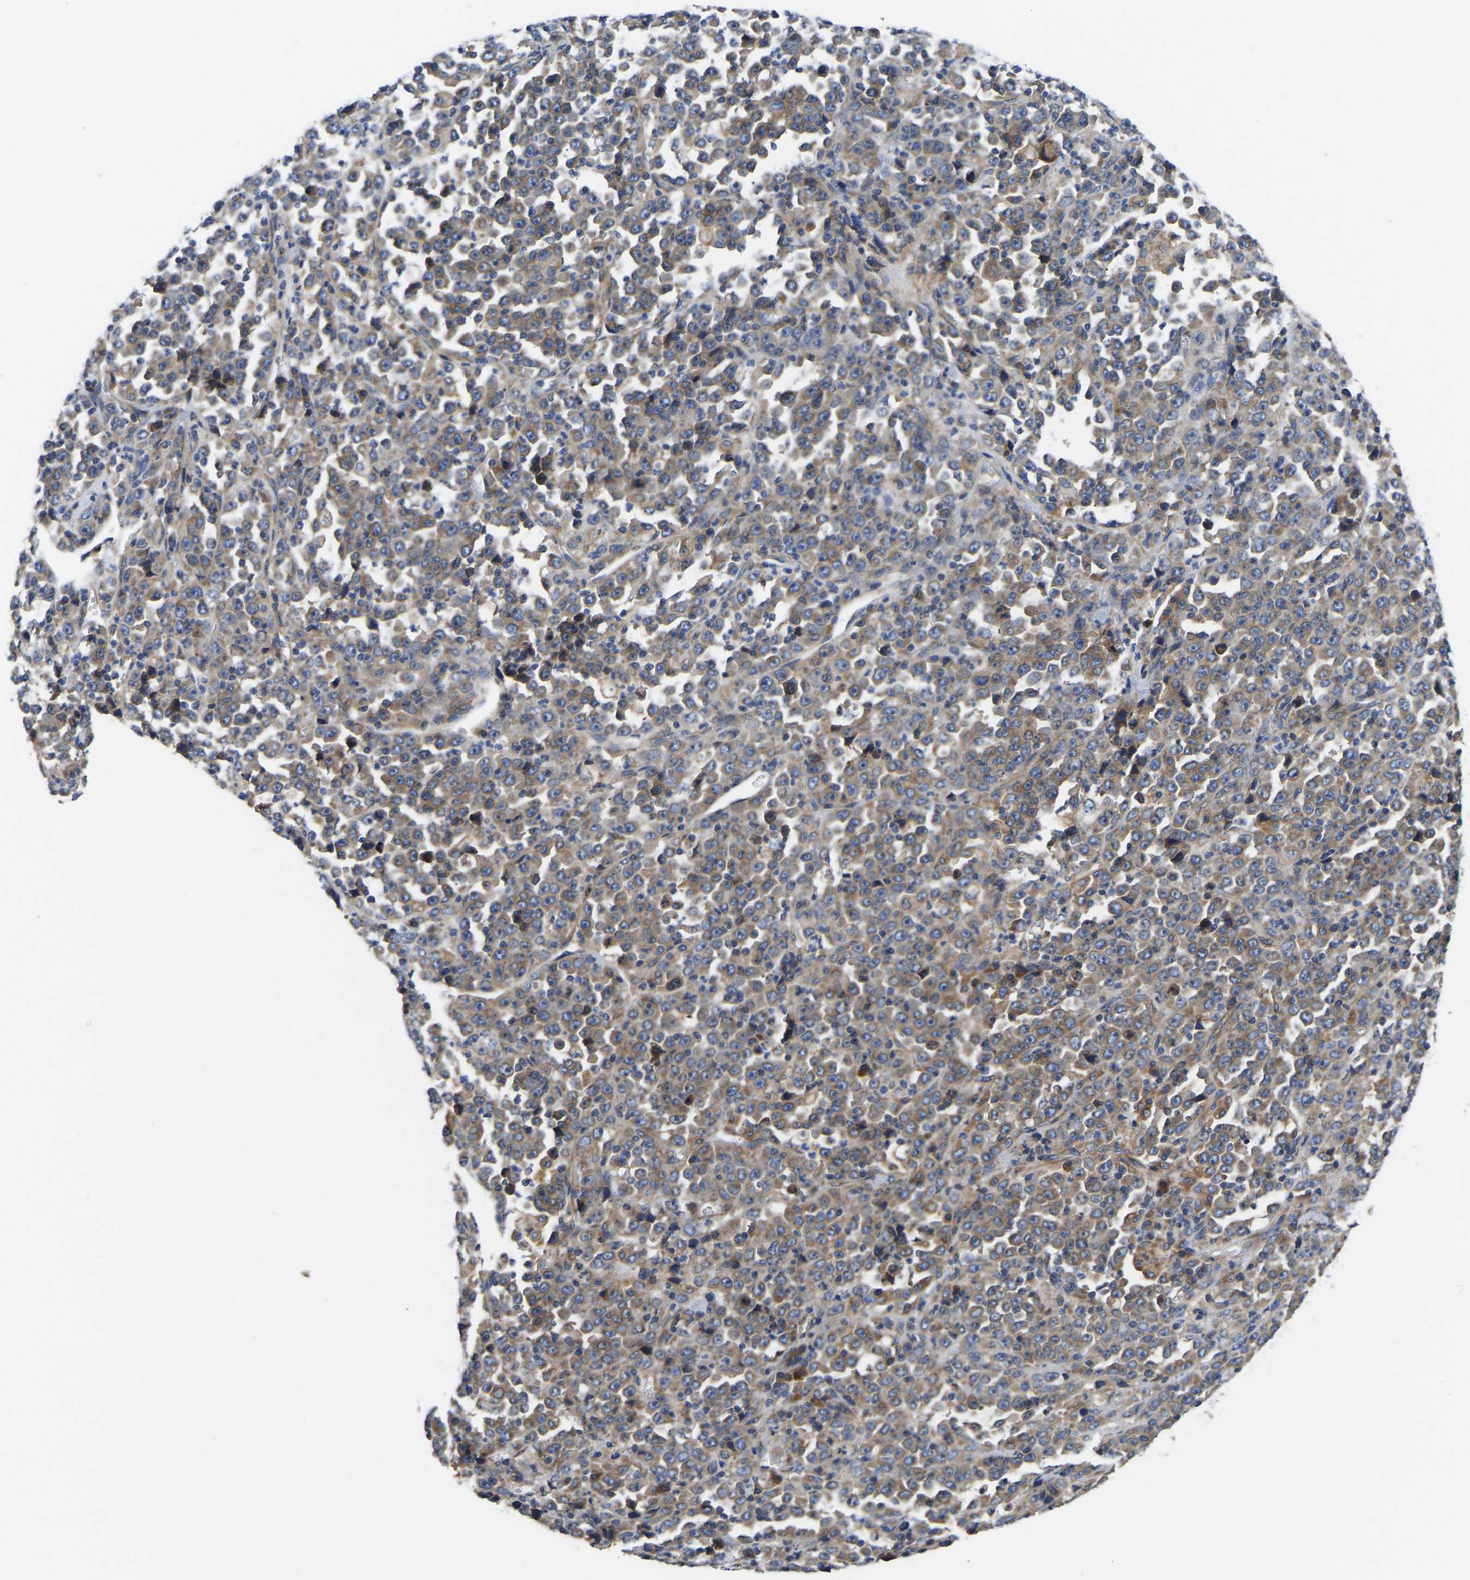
{"staining": {"intensity": "moderate", "quantity": ">75%", "location": "cytoplasmic/membranous"}, "tissue": "stomach cancer", "cell_type": "Tumor cells", "image_type": "cancer", "snomed": [{"axis": "morphology", "description": "Normal tissue, NOS"}, {"axis": "morphology", "description": "Adenocarcinoma, NOS"}, {"axis": "topography", "description": "Stomach, upper"}, {"axis": "topography", "description": "Stomach"}], "caption": "Human stomach cancer (adenocarcinoma) stained for a protein (brown) exhibits moderate cytoplasmic/membranous positive positivity in approximately >75% of tumor cells.", "gene": "AIMP2", "patient": {"sex": "male", "age": 59}}